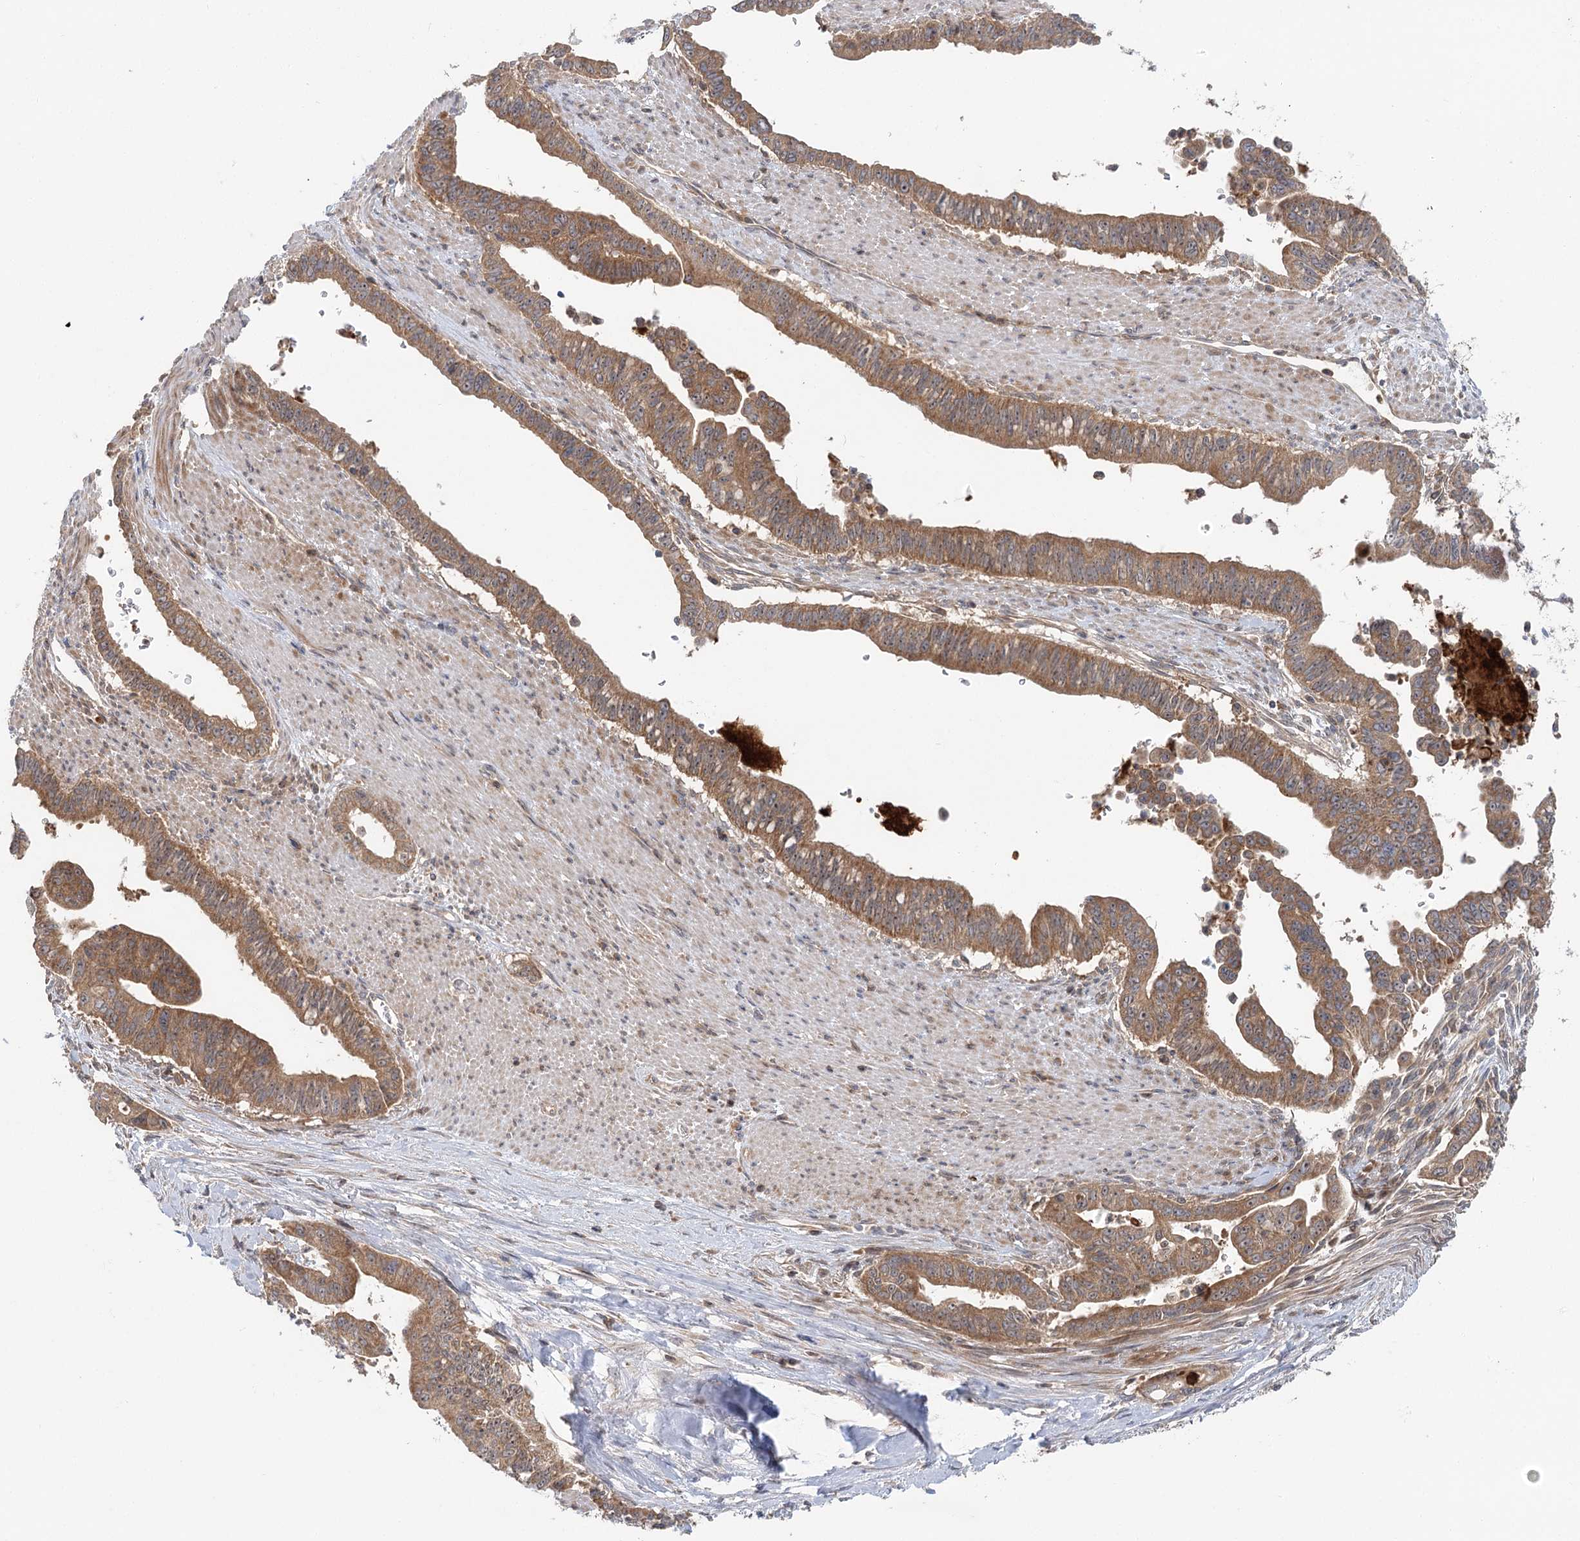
{"staining": {"intensity": "moderate", "quantity": ">75%", "location": "cytoplasmic/membranous,nuclear"}, "tissue": "pancreatic cancer", "cell_type": "Tumor cells", "image_type": "cancer", "snomed": [{"axis": "morphology", "description": "Adenocarcinoma, NOS"}, {"axis": "topography", "description": "Pancreas"}], "caption": "Brown immunohistochemical staining in human pancreatic adenocarcinoma reveals moderate cytoplasmic/membranous and nuclear staining in approximately >75% of tumor cells.", "gene": "RAPGEF6", "patient": {"sex": "male", "age": 70}}